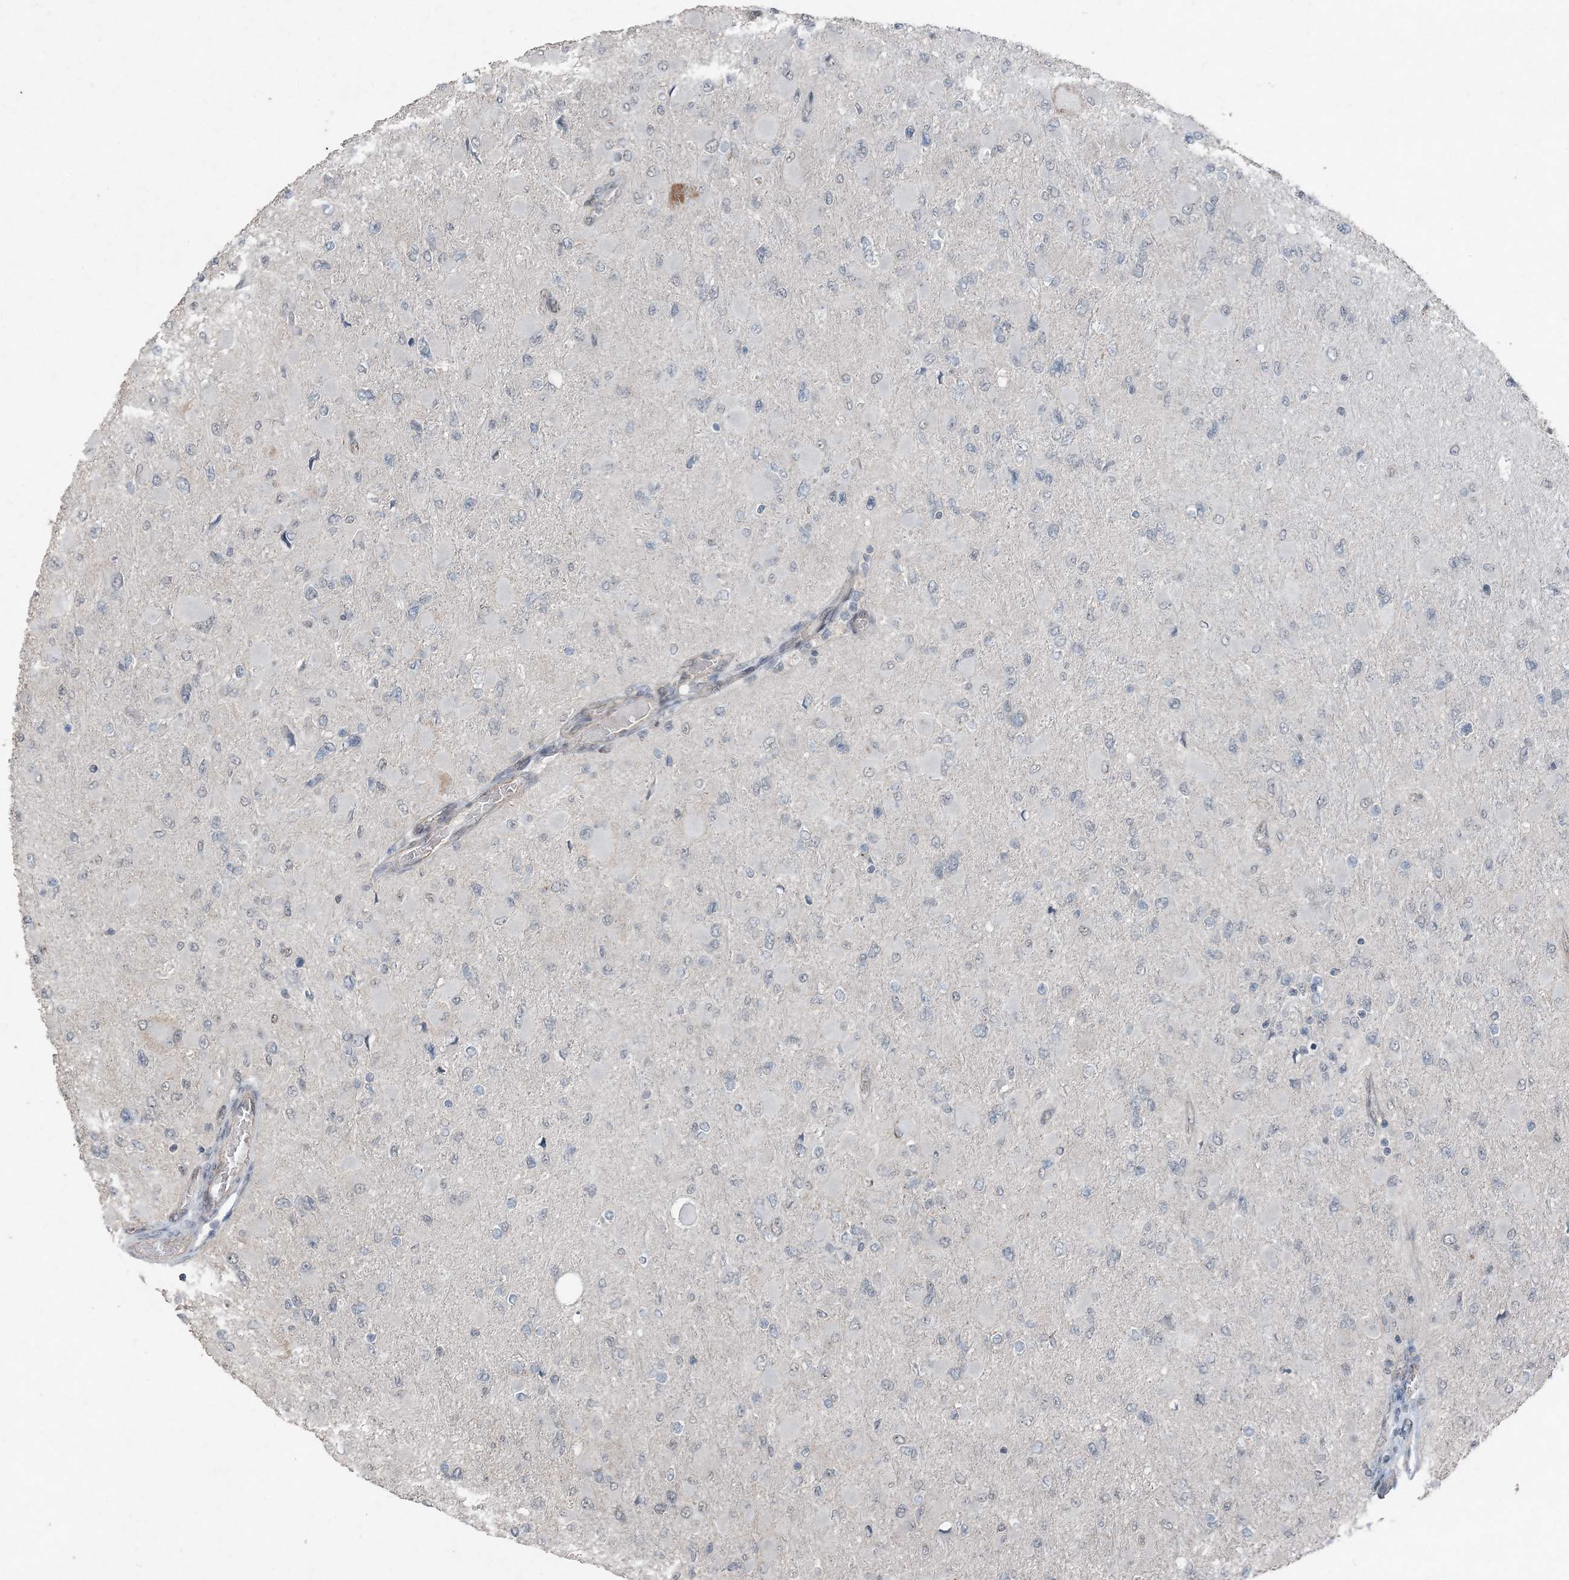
{"staining": {"intensity": "negative", "quantity": "none", "location": "none"}, "tissue": "glioma", "cell_type": "Tumor cells", "image_type": "cancer", "snomed": [{"axis": "morphology", "description": "Glioma, malignant, High grade"}, {"axis": "topography", "description": "Cerebral cortex"}], "caption": "Image shows no protein staining in tumor cells of glioma tissue.", "gene": "VSIG2", "patient": {"sex": "female", "age": 36}}